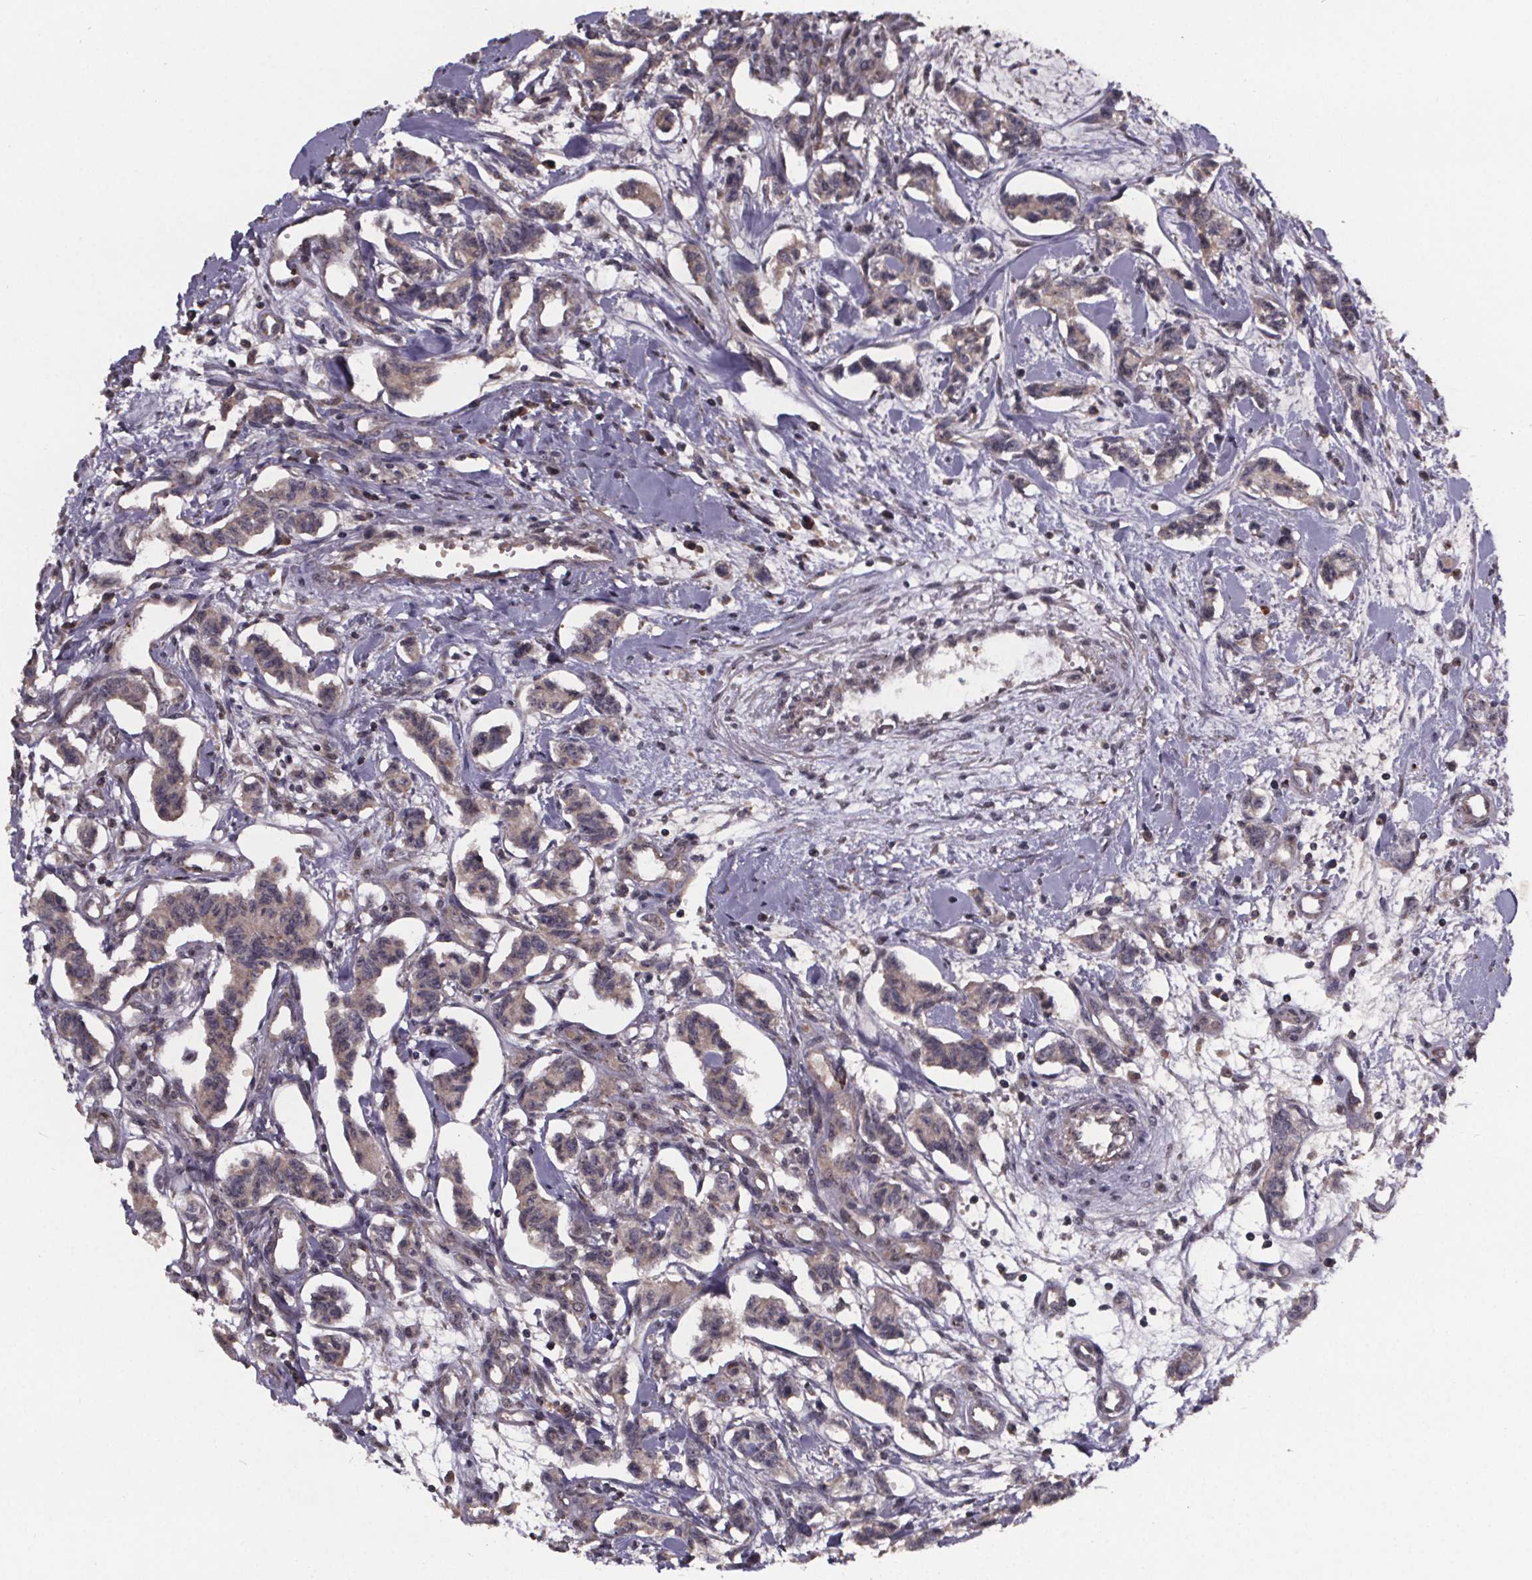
{"staining": {"intensity": "weak", "quantity": ">75%", "location": "cytoplasmic/membranous"}, "tissue": "carcinoid", "cell_type": "Tumor cells", "image_type": "cancer", "snomed": [{"axis": "morphology", "description": "Carcinoid, malignant, NOS"}, {"axis": "topography", "description": "Kidney"}], "caption": "This micrograph reveals immunohistochemistry (IHC) staining of human carcinoid, with low weak cytoplasmic/membranous positivity in about >75% of tumor cells.", "gene": "SAT1", "patient": {"sex": "female", "age": 41}}